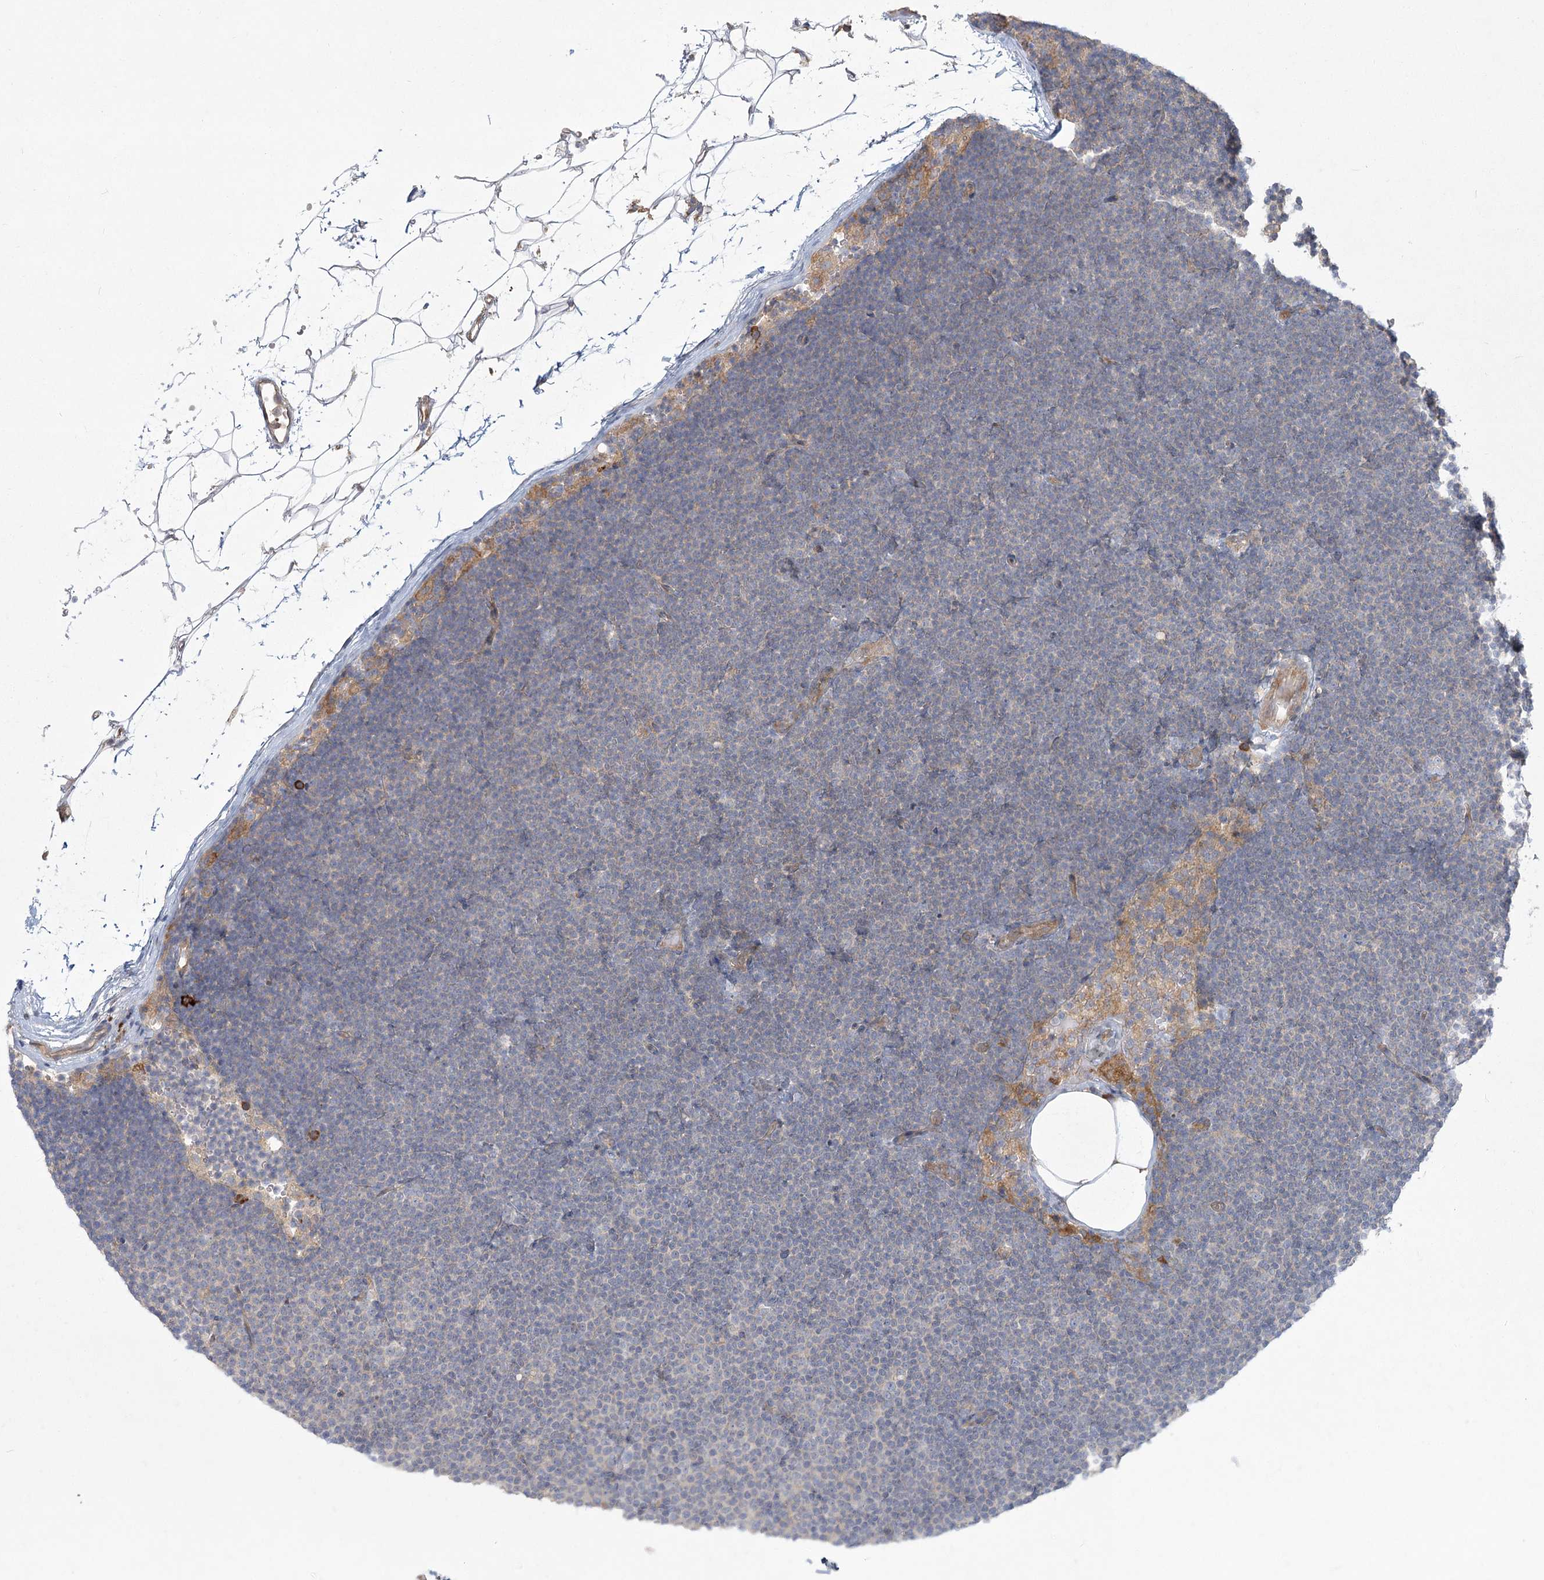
{"staining": {"intensity": "negative", "quantity": "none", "location": "none"}, "tissue": "lymphoma", "cell_type": "Tumor cells", "image_type": "cancer", "snomed": [{"axis": "morphology", "description": "Malignant lymphoma, non-Hodgkin's type, Low grade"}, {"axis": "topography", "description": "Lymph node"}], "caption": "The IHC photomicrograph has no significant positivity in tumor cells of malignant lymphoma, non-Hodgkin's type (low-grade) tissue.", "gene": "CAMTA1", "patient": {"sex": "female", "age": 53}}